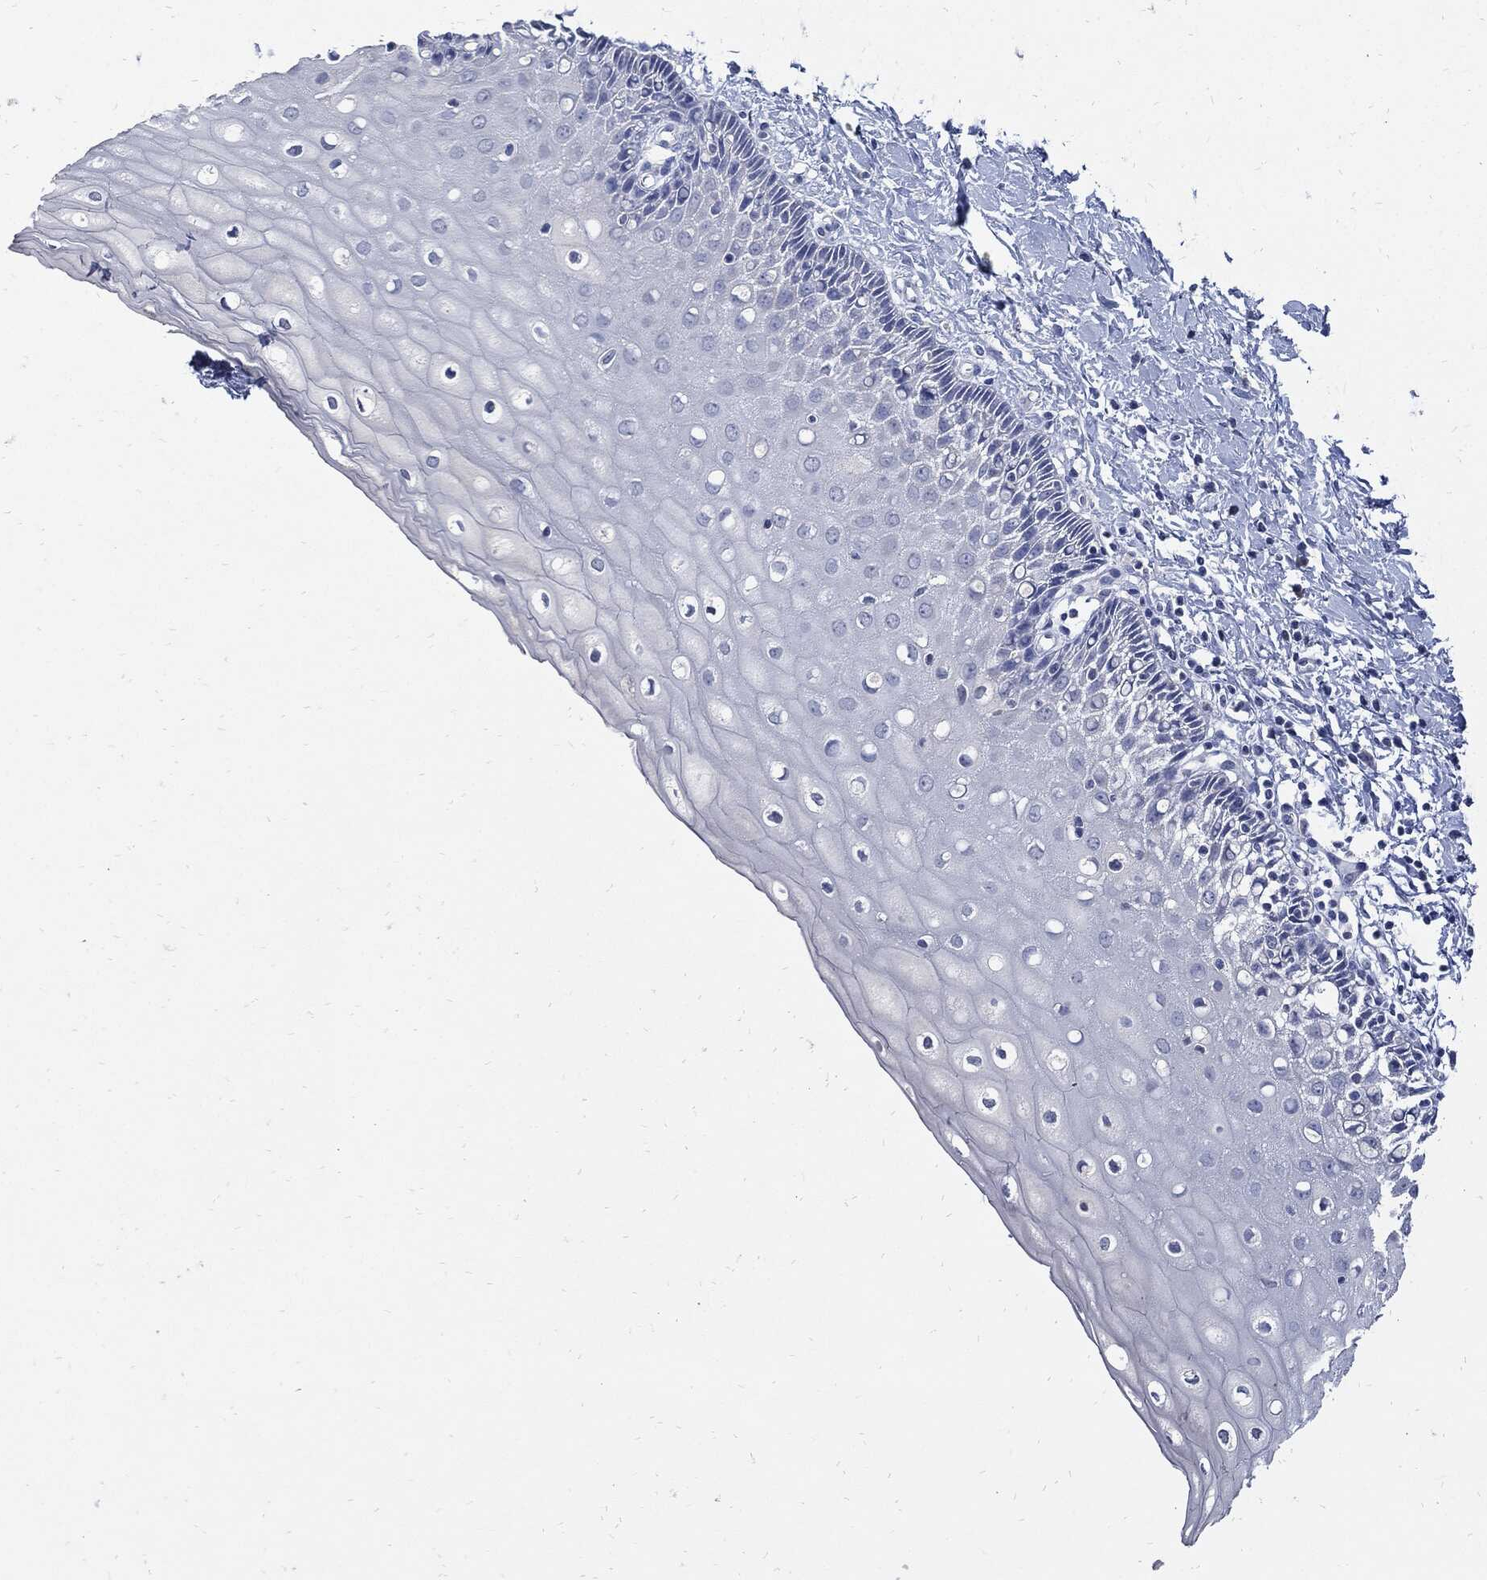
{"staining": {"intensity": "negative", "quantity": "none", "location": "none"}, "tissue": "cervix", "cell_type": "Glandular cells", "image_type": "normal", "snomed": [{"axis": "morphology", "description": "Normal tissue, NOS"}, {"axis": "topography", "description": "Cervix"}], "caption": "Photomicrograph shows no significant protein positivity in glandular cells of benign cervix.", "gene": "CPE", "patient": {"sex": "female", "age": 37}}